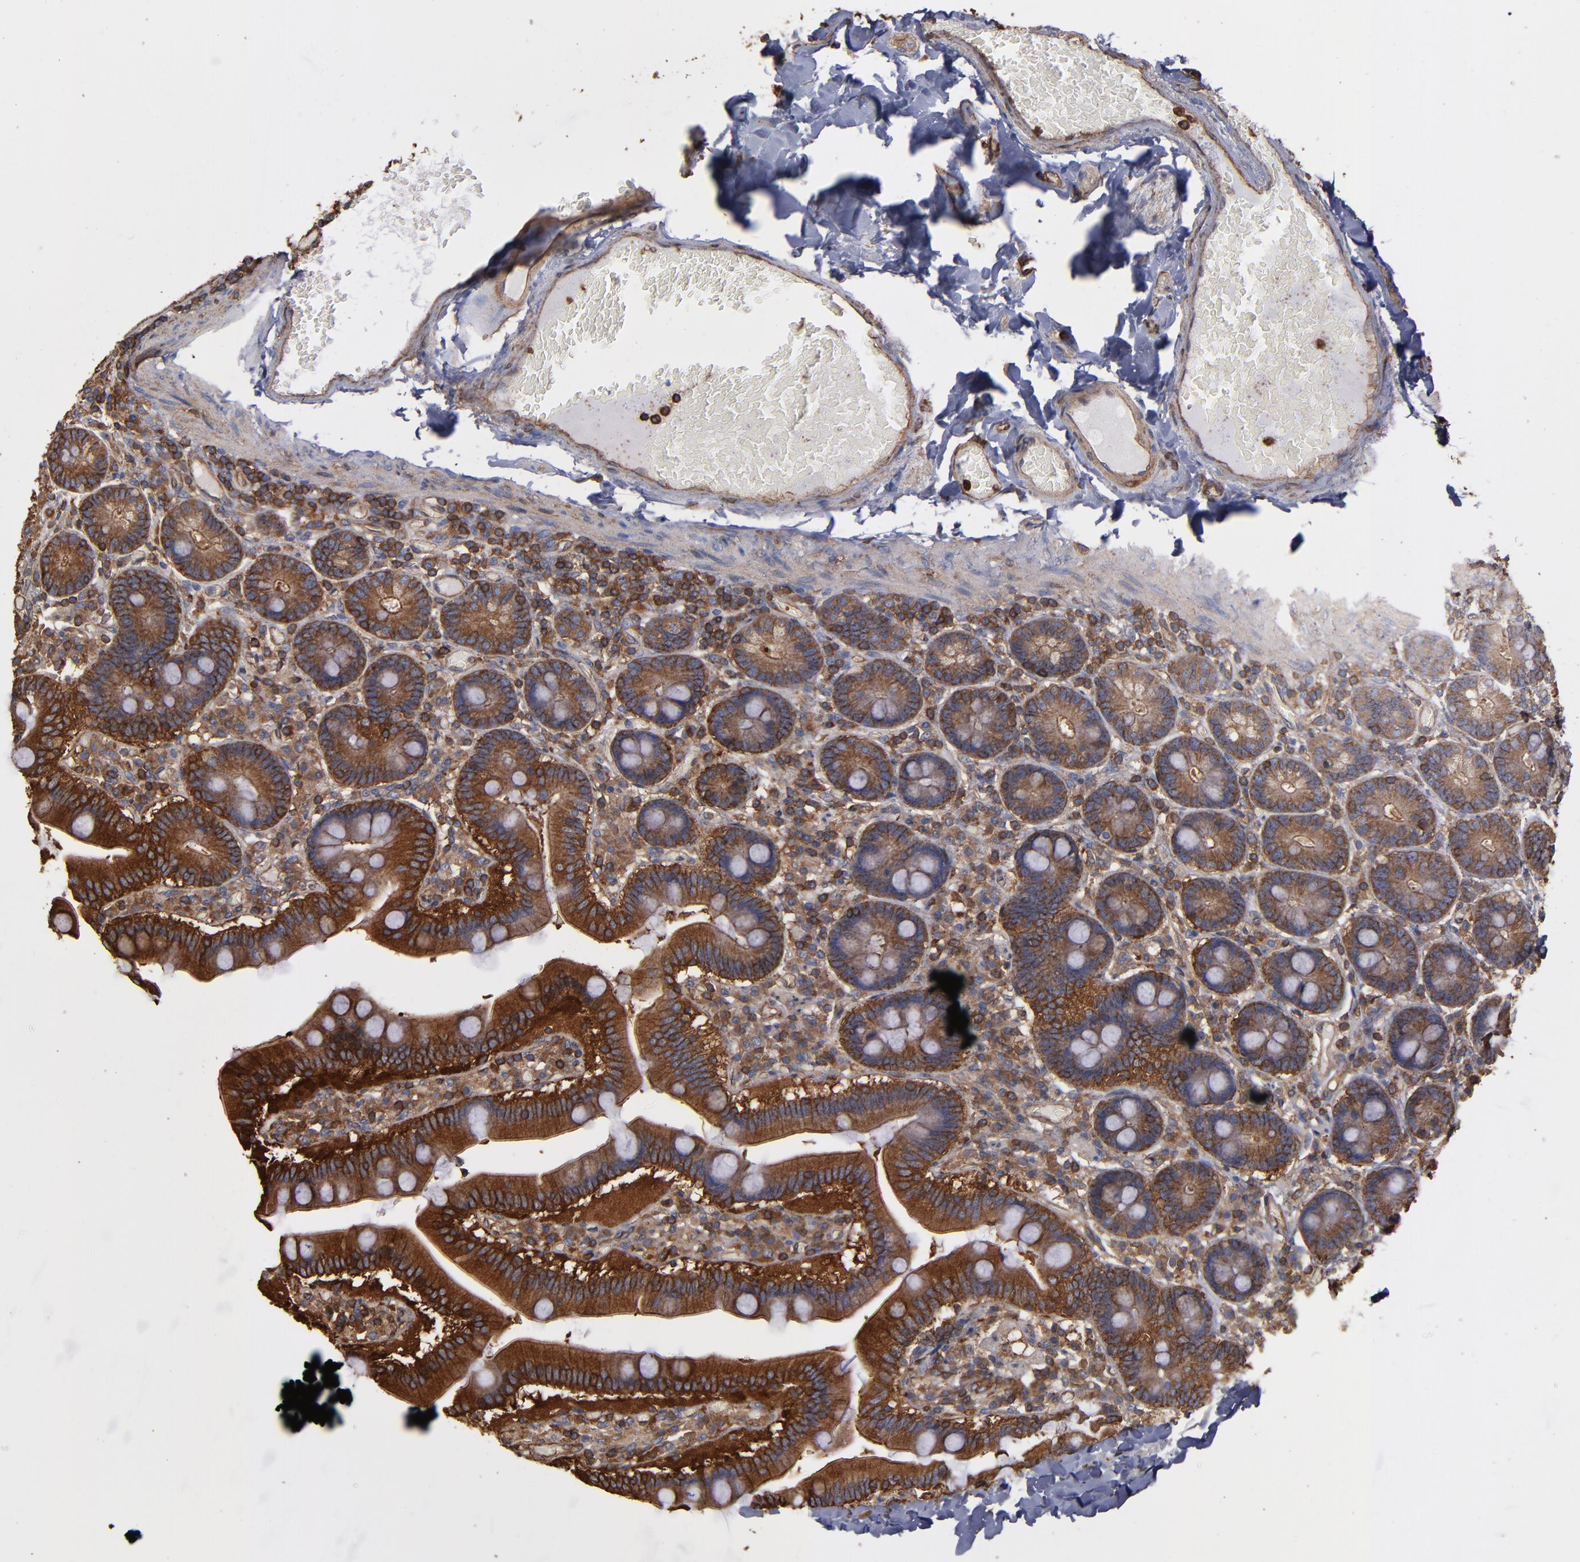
{"staining": {"intensity": "moderate", "quantity": ">75%", "location": "cytoplasmic/membranous"}, "tissue": "duodenum", "cell_type": "Glandular cells", "image_type": "normal", "snomed": [{"axis": "morphology", "description": "Normal tissue, NOS"}, {"axis": "topography", "description": "Duodenum"}], "caption": "IHC image of benign duodenum: human duodenum stained using immunohistochemistry demonstrates medium levels of moderate protein expression localized specifically in the cytoplasmic/membranous of glandular cells, appearing as a cytoplasmic/membranous brown color.", "gene": "ACTN4", "patient": {"sex": "male", "age": 66}}